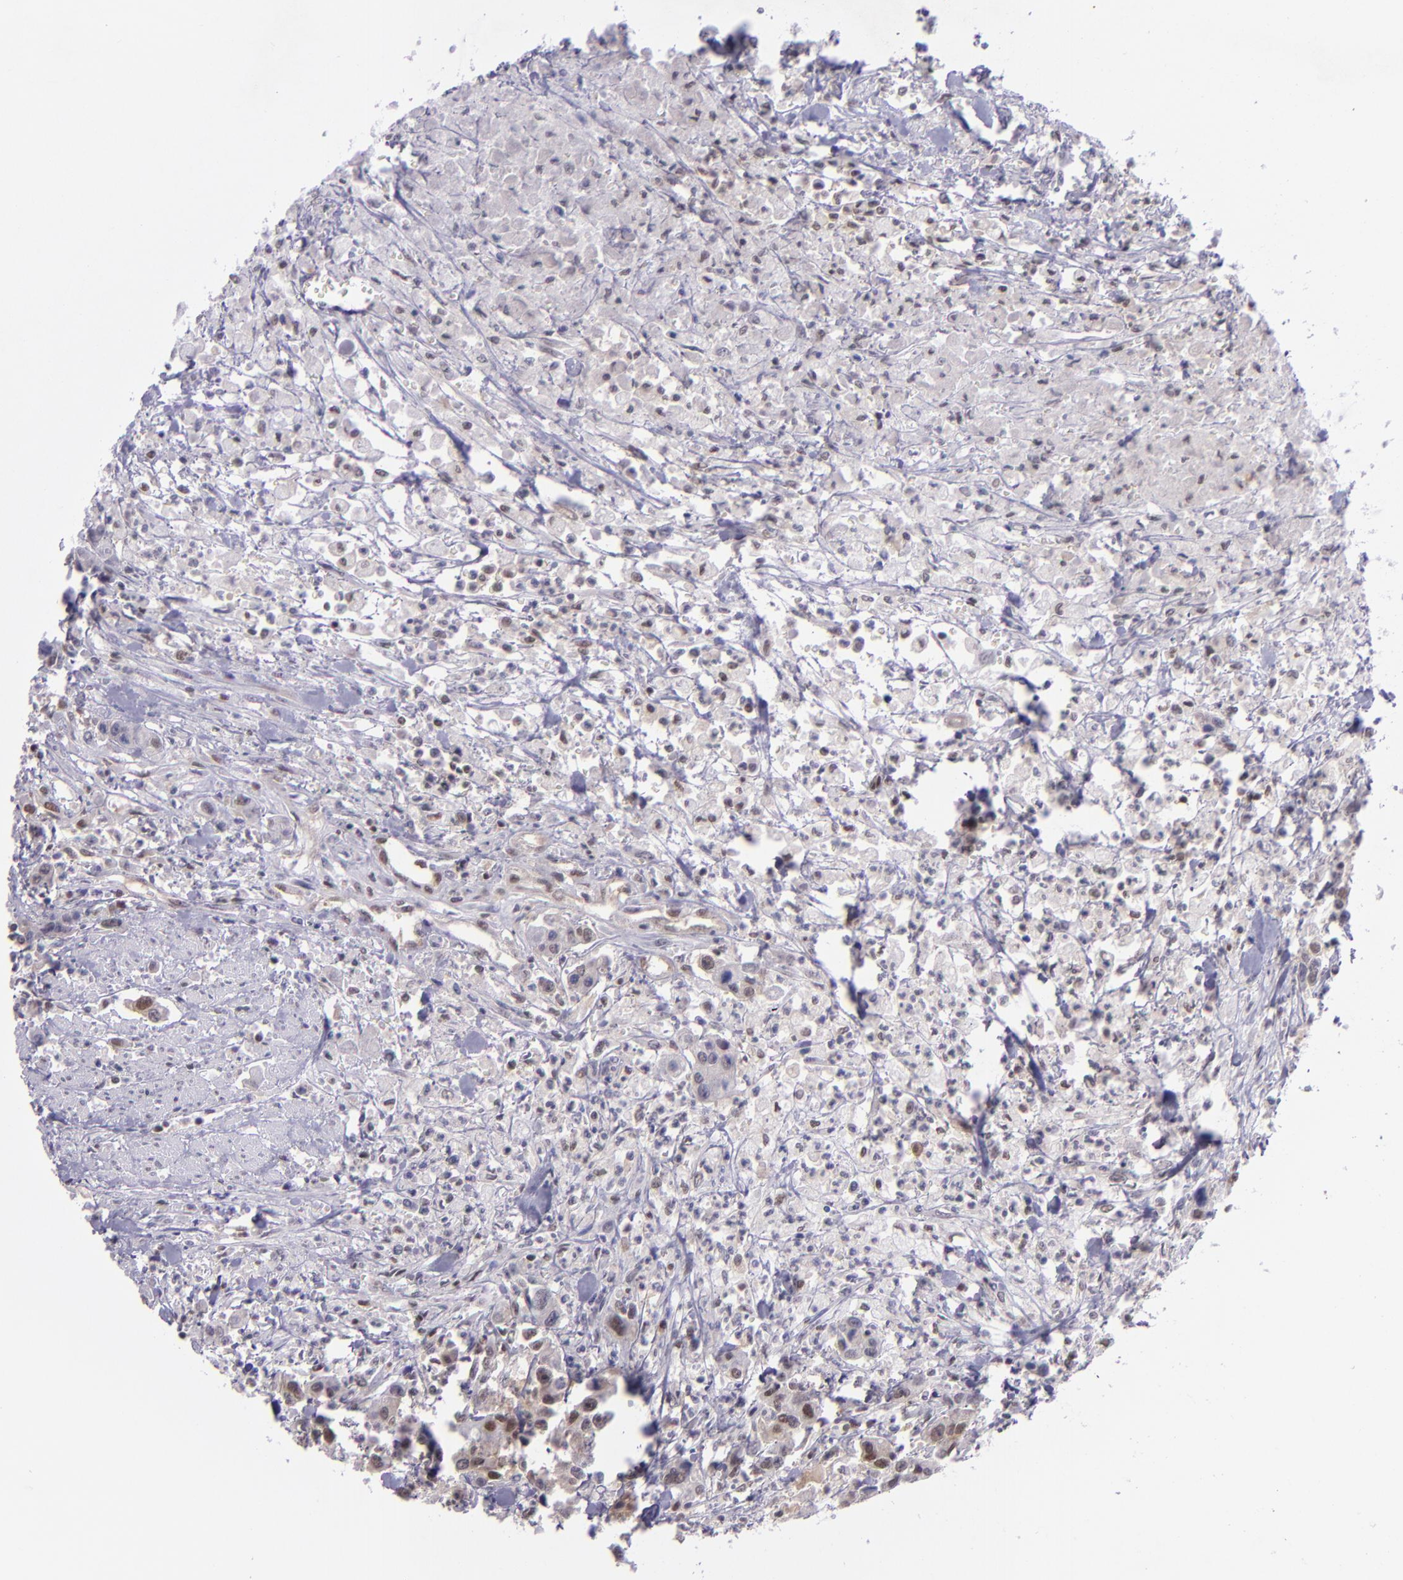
{"staining": {"intensity": "moderate", "quantity": ">75%", "location": "cytoplasmic/membranous,nuclear"}, "tissue": "urothelial cancer", "cell_type": "Tumor cells", "image_type": "cancer", "snomed": [{"axis": "morphology", "description": "Urothelial carcinoma, High grade"}, {"axis": "topography", "description": "Urinary bladder"}], "caption": "Immunohistochemical staining of human urothelial cancer displays medium levels of moderate cytoplasmic/membranous and nuclear staining in approximately >75% of tumor cells.", "gene": "BAG1", "patient": {"sex": "male", "age": 86}}